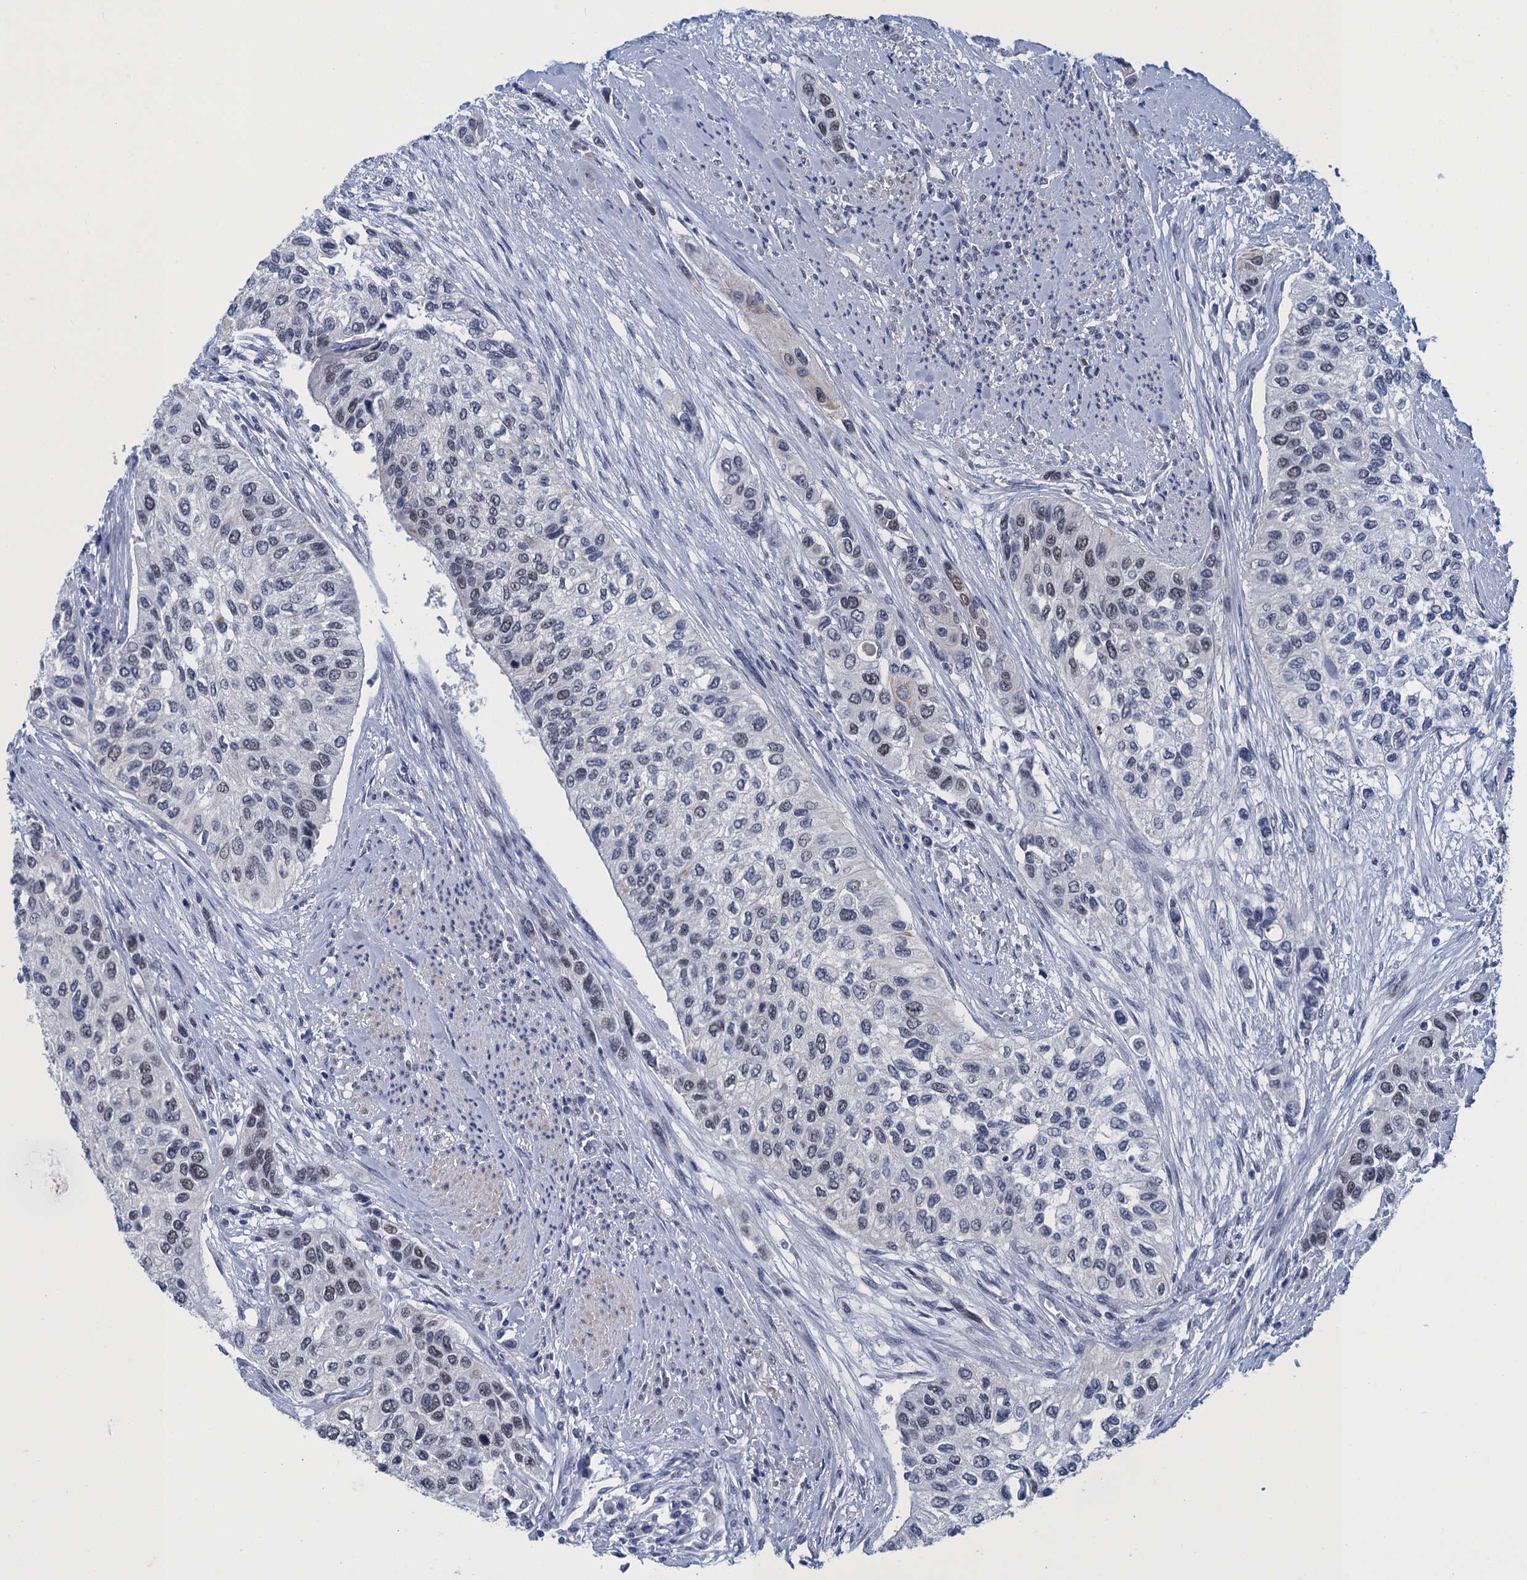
{"staining": {"intensity": "weak", "quantity": "<25%", "location": "nuclear"}, "tissue": "urothelial cancer", "cell_type": "Tumor cells", "image_type": "cancer", "snomed": [{"axis": "morphology", "description": "Normal tissue, NOS"}, {"axis": "morphology", "description": "Urothelial carcinoma, High grade"}, {"axis": "topography", "description": "Vascular tissue"}, {"axis": "topography", "description": "Urinary bladder"}], "caption": "Human urothelial carcinoma (high-grade) stained for a protein using IHC exhibits no positivity in tumor cells.", "gene": "GINS3", "patient": {"sex": "female", "age": 56}}